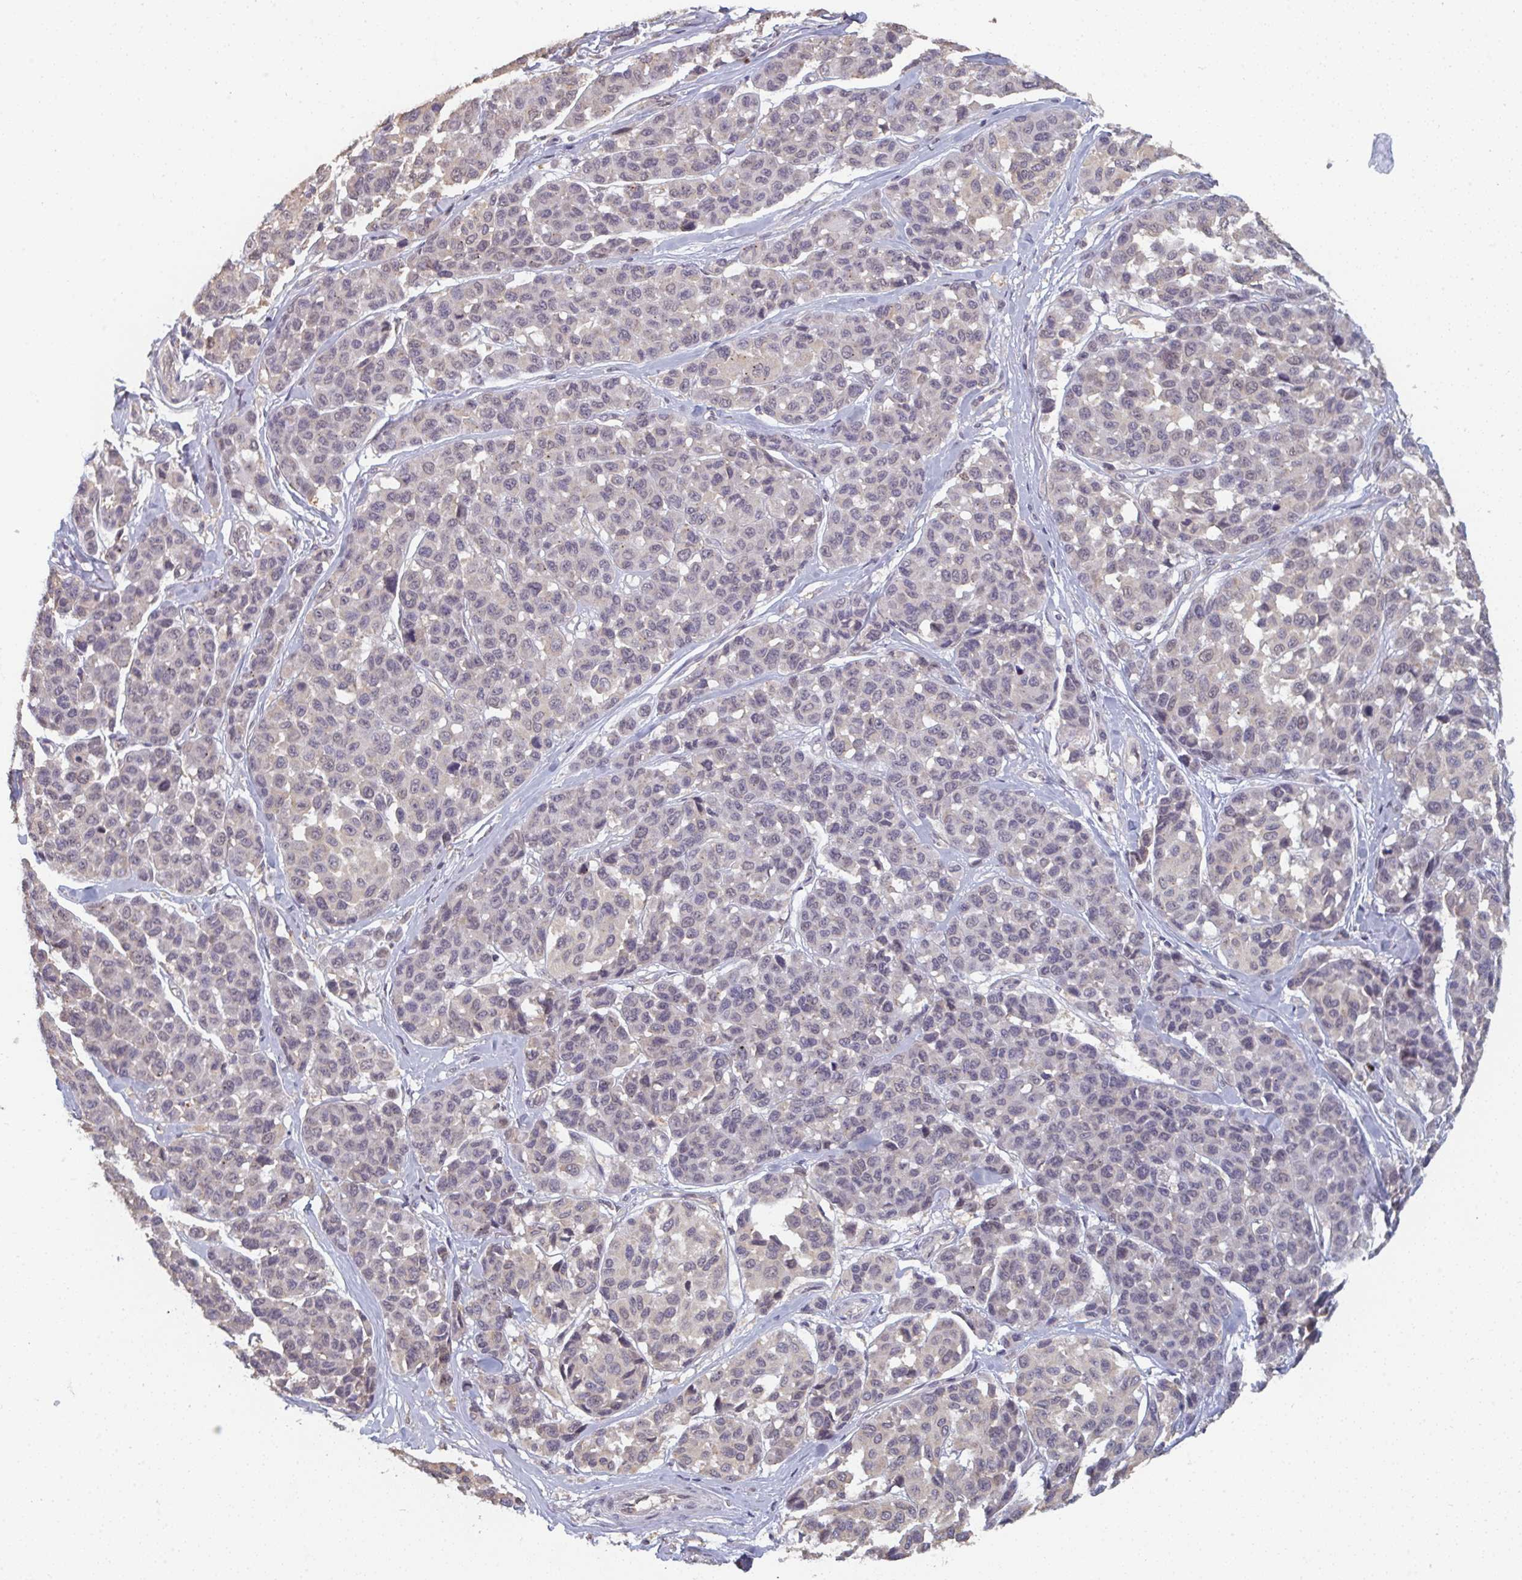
{"staining": {"intensity": "negative", "quantity": "none", "location": "none"}, "tissue": "melanoma", "cell_type": "Tumor cells", "image_type": "cancer", "snomed": [{"axis": "morphology", "description": "Malignant melanoma, NOS"}, {"axis": "topography", "description": "Skin"}], "caption": "Malignant melanoma was stained to show a protein in brown. There is no significant positivity in tumor cells.", "gene": "LIX1", "patient": {"sex": "female", "age": 66}}